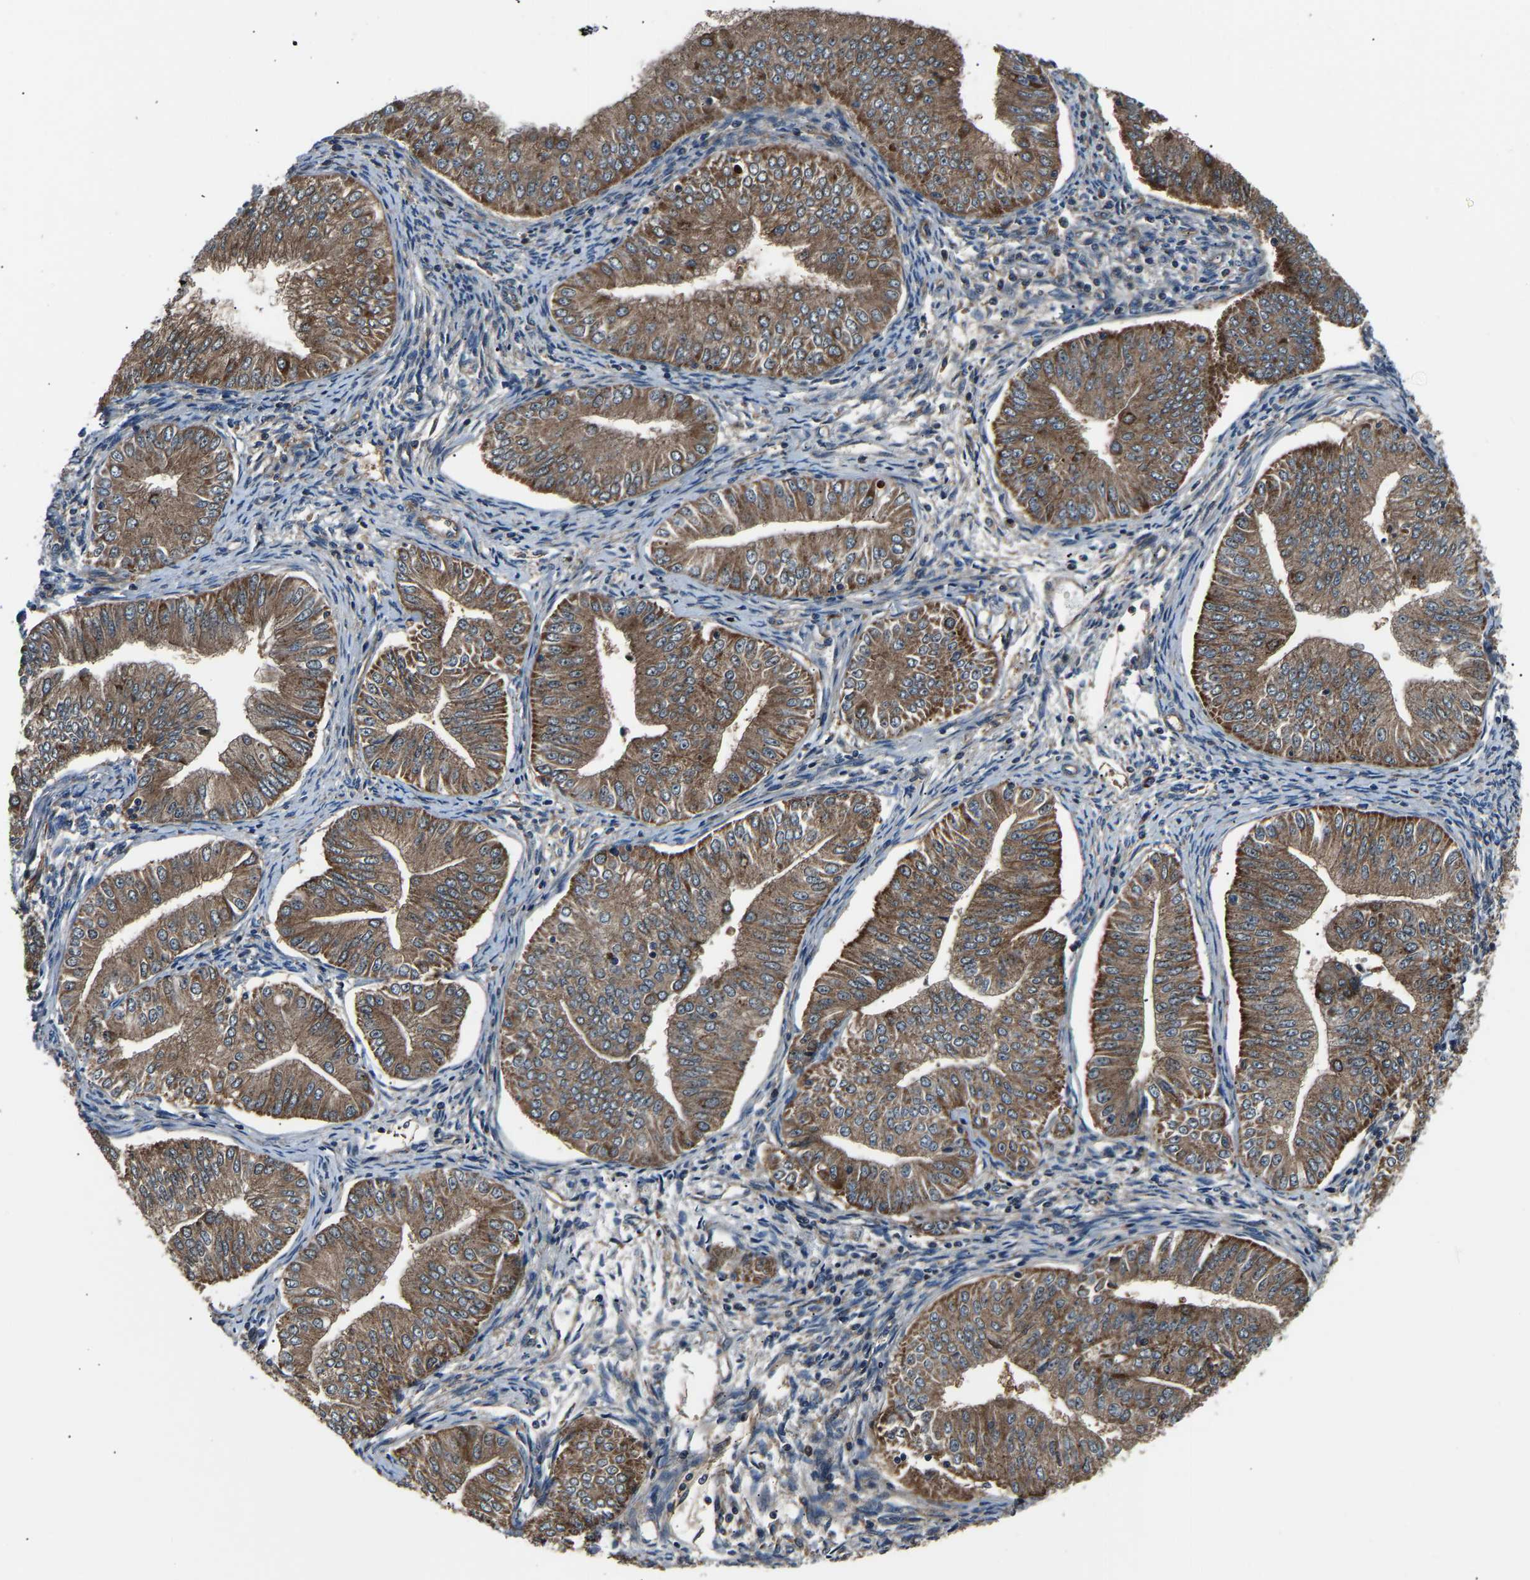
{"staining": {"intensity": "moderate", "quantity": ">75%", "location": "cytoplasmic/membranous"}, "tissue": "endometrial cancer", "cell_type": "Tumor cells", "image_type": "cancer", "snomed": [{"axis": "morphology", "description": "Normal tissue, NOS"}, {"axis": "morphology", "description": "Adenocarcinoma, NOS"}, {"axis": "topography", "description": "Endometrium"}], "caption": "Approximately >75% of tumor cells in human endometrial cancer exhibit moderate cytoplasmic/membranous protein staining as visualized by brown immunohistochemical staining.", "gene": "GGCT", "patient": {"sex": "female", "age": 53}}